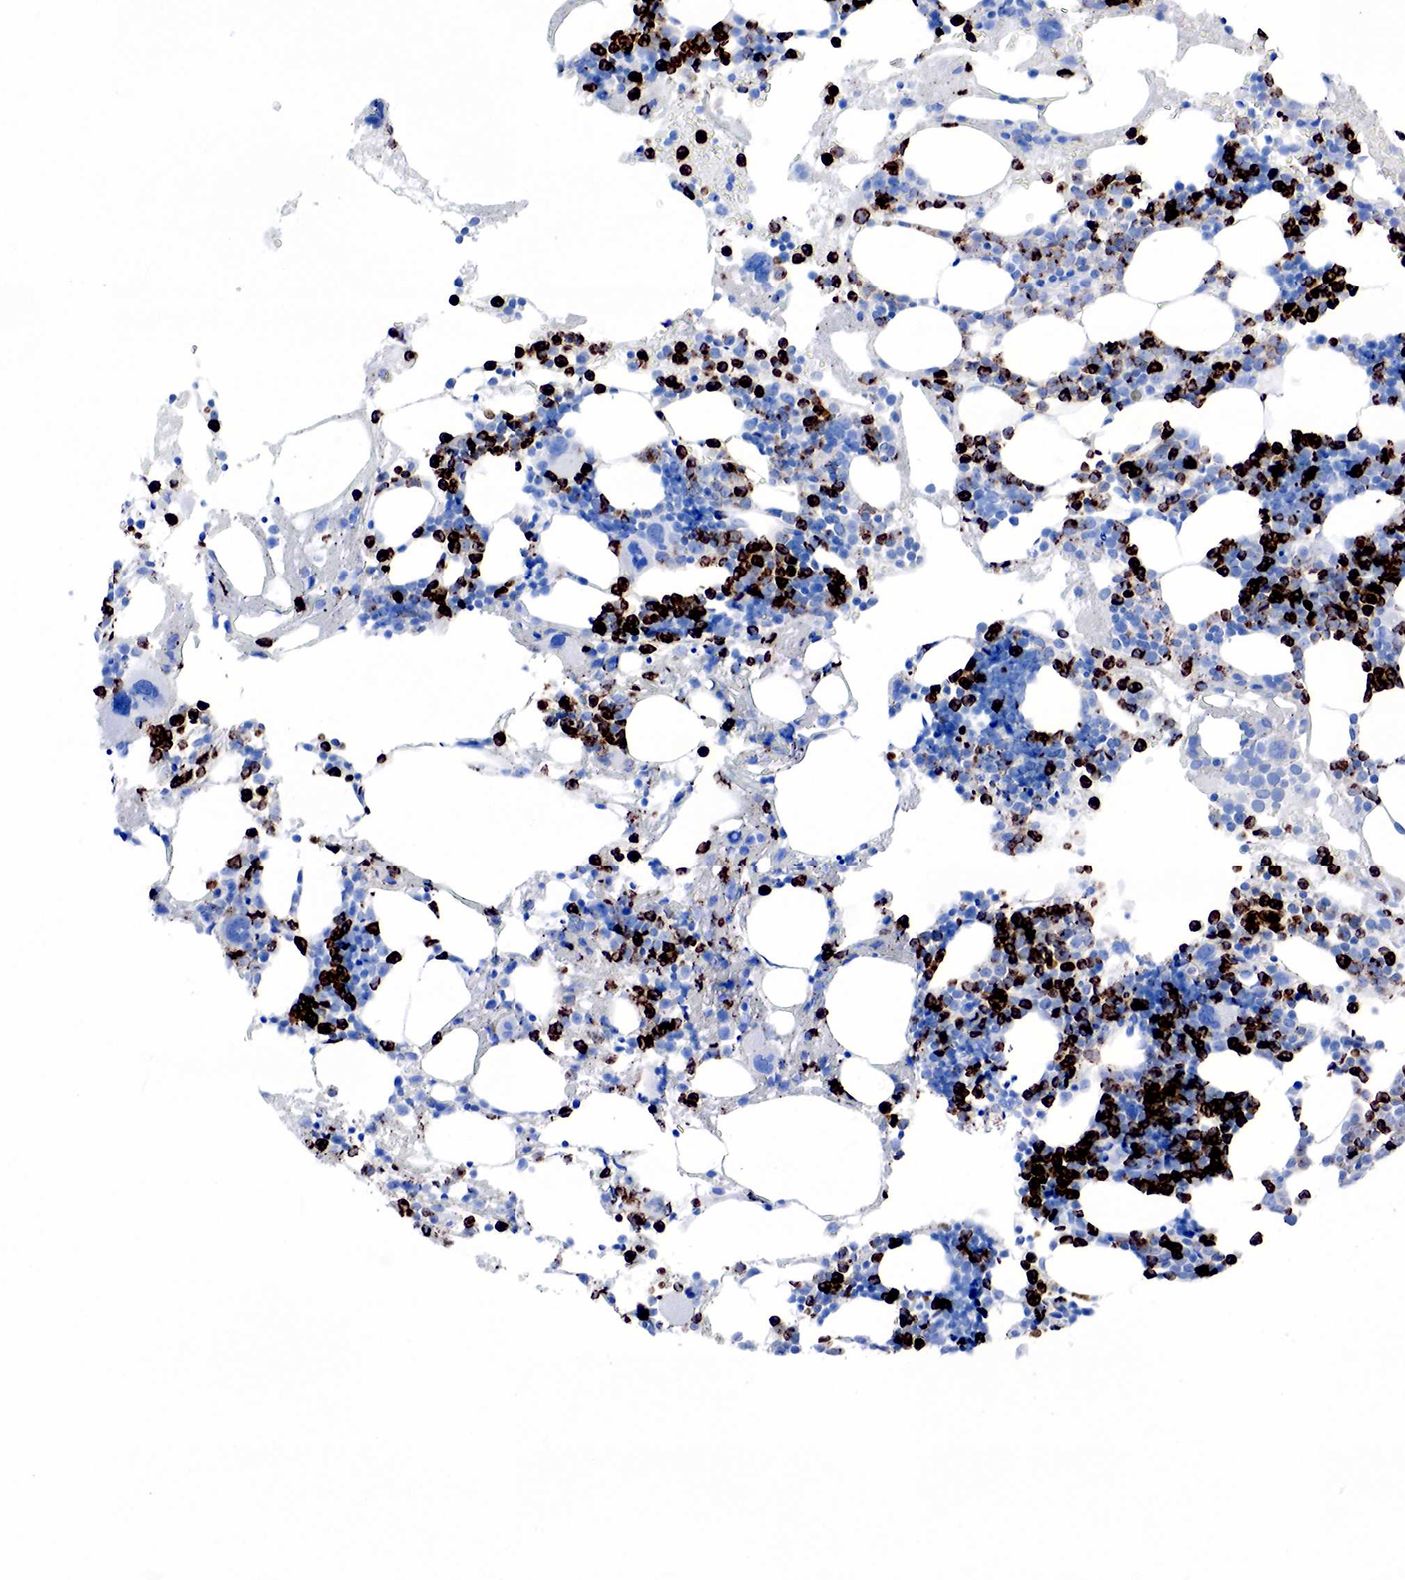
{"staining": {"intensity": "strong", "quantity": "25%-75%", "location": "cytoplasmic/membranous"}, "tissue": "bone marrow", "cell_type": "Hematopoietic cells", "image_type": "normal", "snomed": [{"axis": "morphology", "description": "Normal tissue, NOS"}, {"axis": "topography", "description": "Bone marrow"}], "caption": "Brown immunohistochemical staining in benign human bone marrow shows strong cytoplasmic/membranous expression in about 25%-75% of hematopoietic cells. (Stains: DAB (3,3'-diaminobenzidine) in brown, nuclei in blue, Microscopy: brightfield microscopy at high magnification).", "gene": "FUT4", "patient": {"sex": "male", "age": 75}}